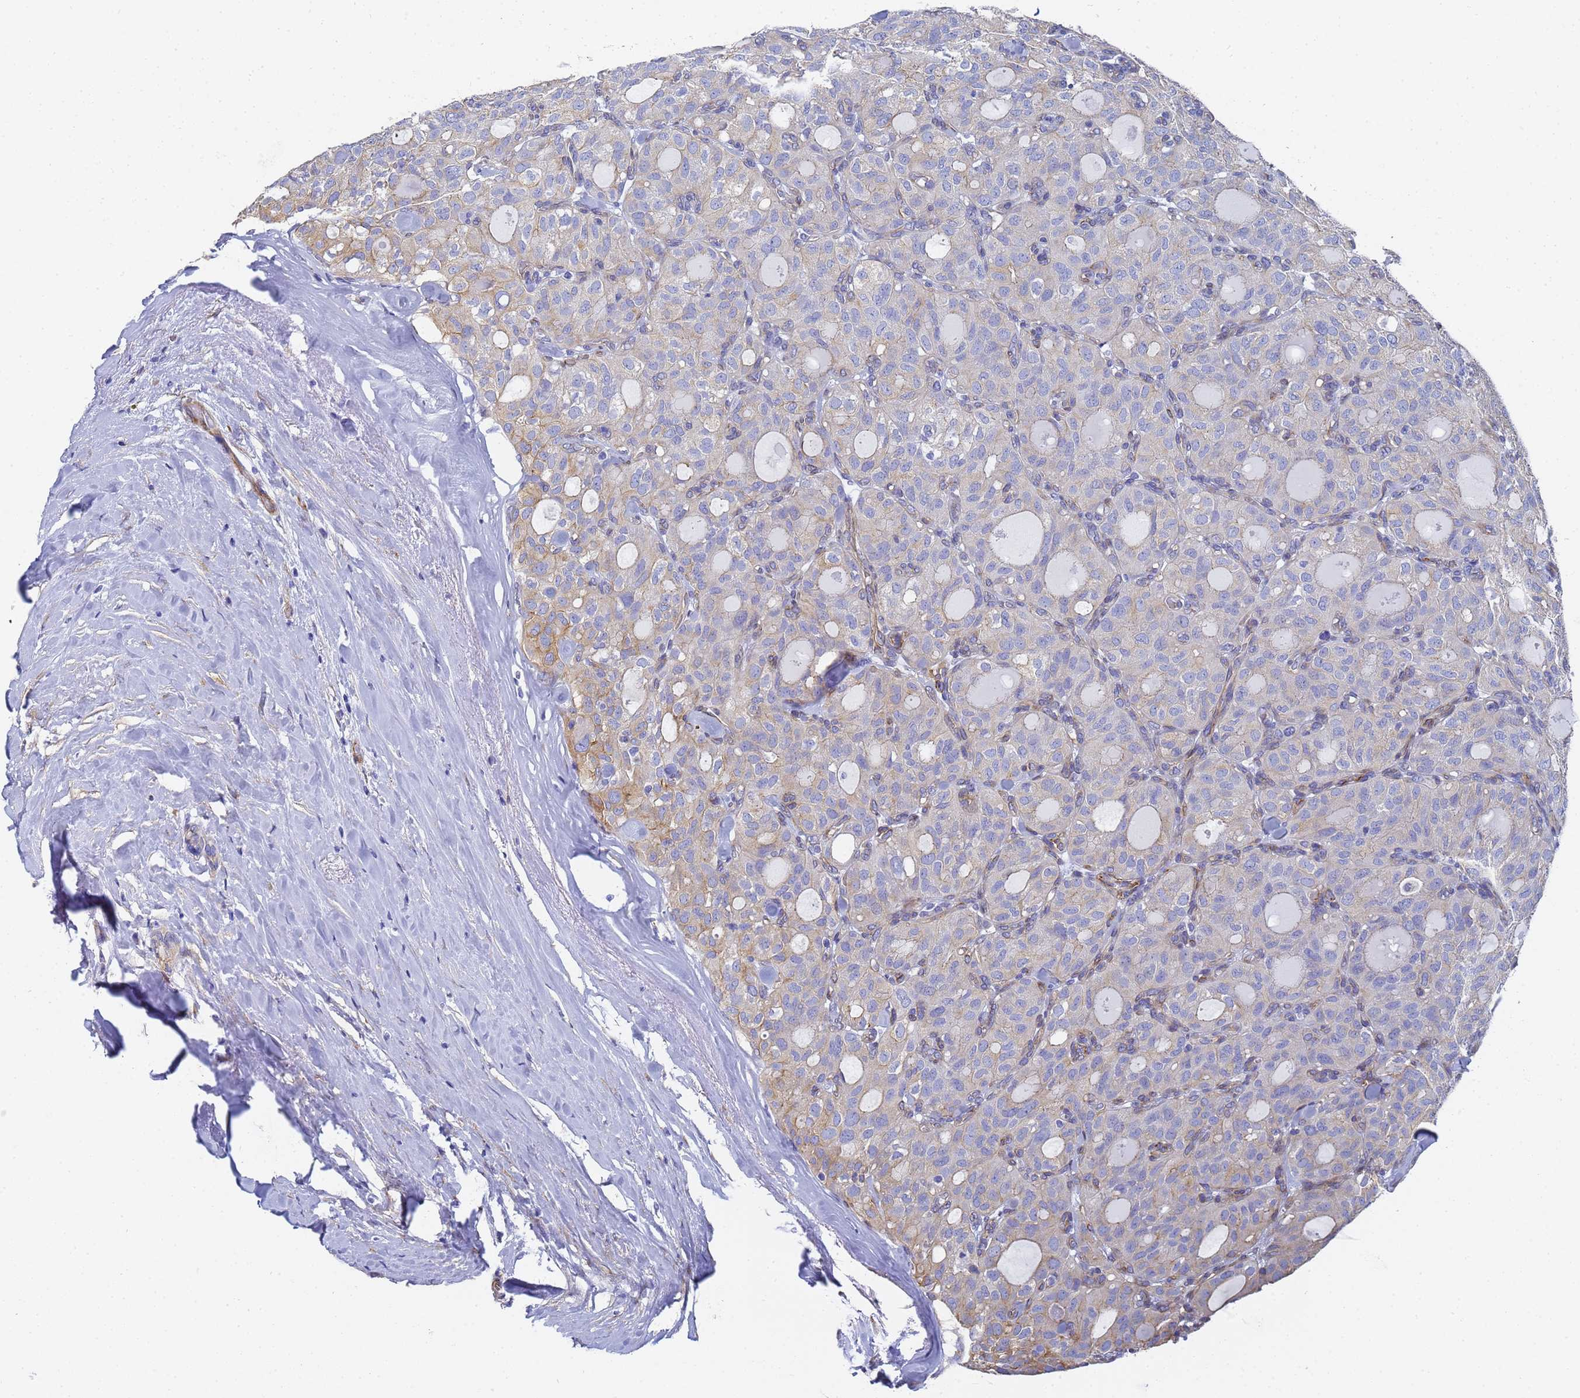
{"staining": {"intensity": "moderate", "quantity": "<25%", "location": "cytoplasmic/membranous"}, "tissue": "thyroid cancer", "cell_type": "Tumor cells", "image_type": "cancer", "snomed": [{"axis": "morphology", "description": "Follicular adenoma carcinoma, NOS"}, {"axis": "topography", "description": "Thyroid gland"}], "caption": "Human thyroid cancer stained for a protein (brown) exhibits moderate cytoplasmic/membranous positive expression in approximately <25% of tumor cells.", "gene": "TUBB1", "patient": {"sex": "male", "age": 75}}